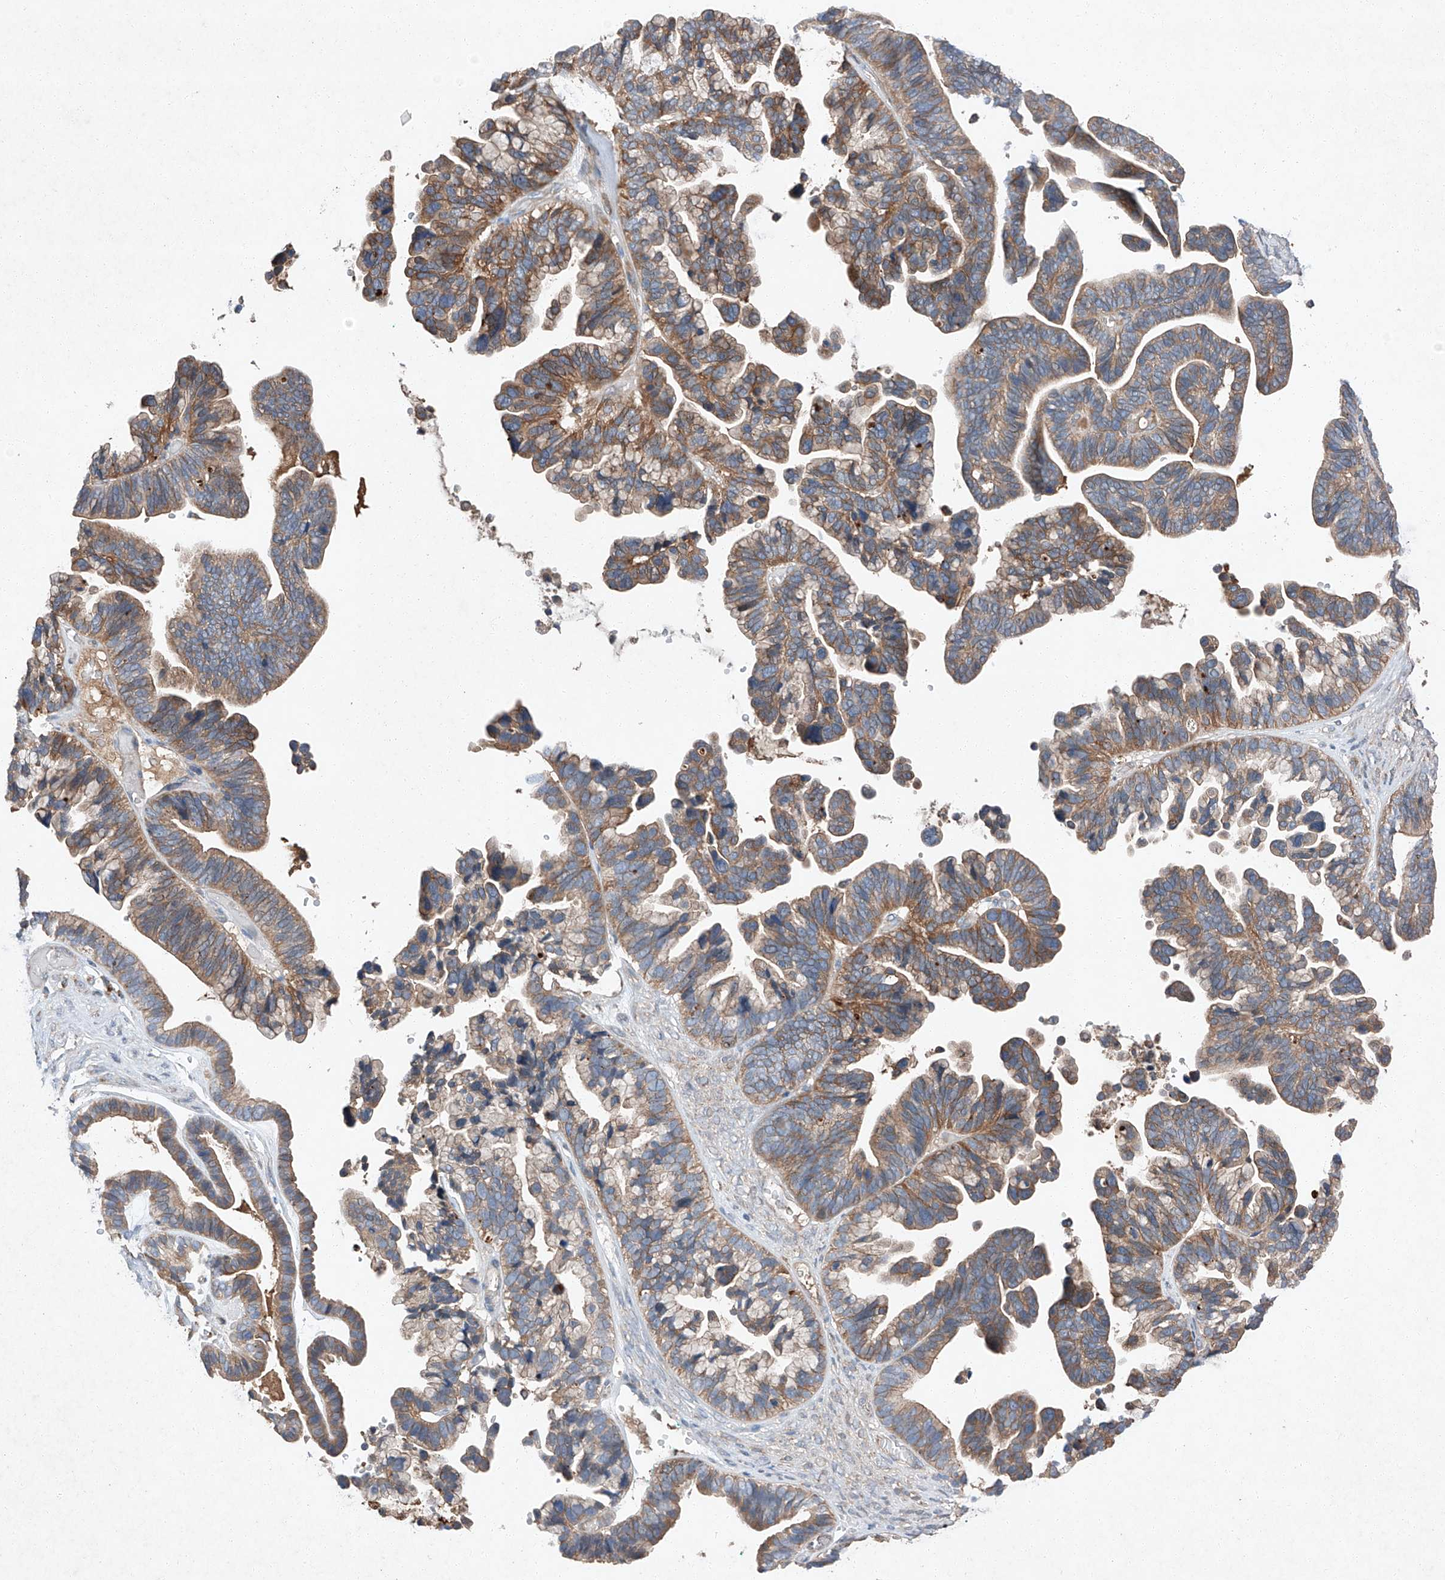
{"staining": {"intensity": "moderate", "quantity": ">75%", "location": "cytoplasmic/membranous"}, "tissue": "ovarian cancer", "cell_type": "Tumor cells", "image_type": "cancer", "snomed": [{"axis": "morphology", "description": "Cystadenocarcinoma, serous, NOS"}, {"axis": "topography", "description": "Ovary"}], "caption": "Serous cystadenocarcinoma (ovarian) stained for a protein displays moderate cytoplasmic/membranous positivity in tumor cells.", "gene": "RUSC1", "patient": {"sex": "female", "age": 56}}